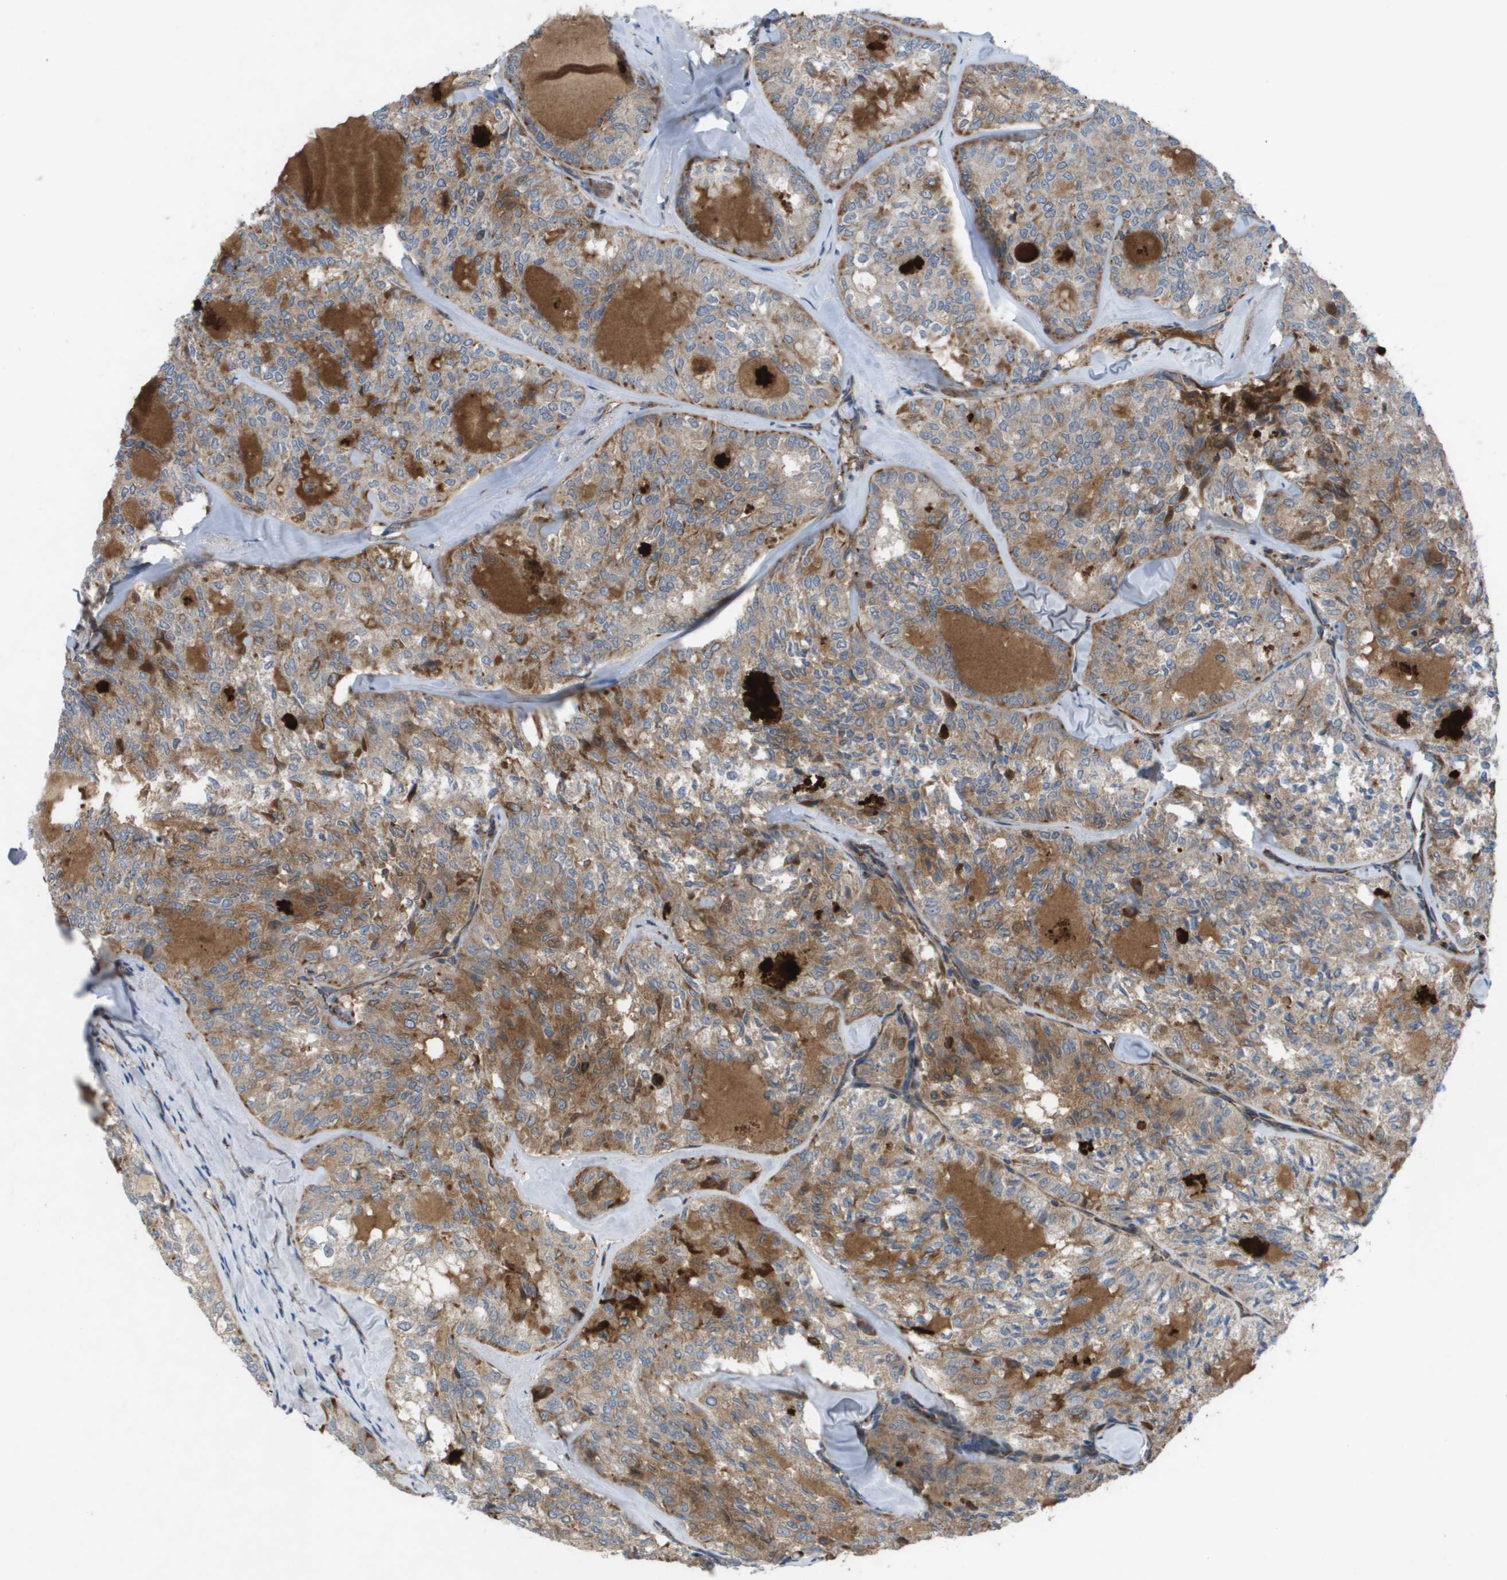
{"staining": {"intensity": "moderate", "quantity": ">75%", "location": "cytoplasmic/membranous"}, "tissue": "thyroid cancer", "cell_type": "Tumor cells", "image_type": "cancer", "snomed": [{"axis": "morphology", "description": "Follicular adenoma carcinoma, NOS"}, {"axis": "topography", "description": "Thyroid gland"}], "caption": "There is medium levels of moderate cytoplasmic/membranous staining in tumor cells of follicular adenoma carcinoma (thyroid), as demonstrated by immunohistochemical staining (brown color).", "gene": "SLC6A9", "patient": {"sex": "male", "age": 75}}